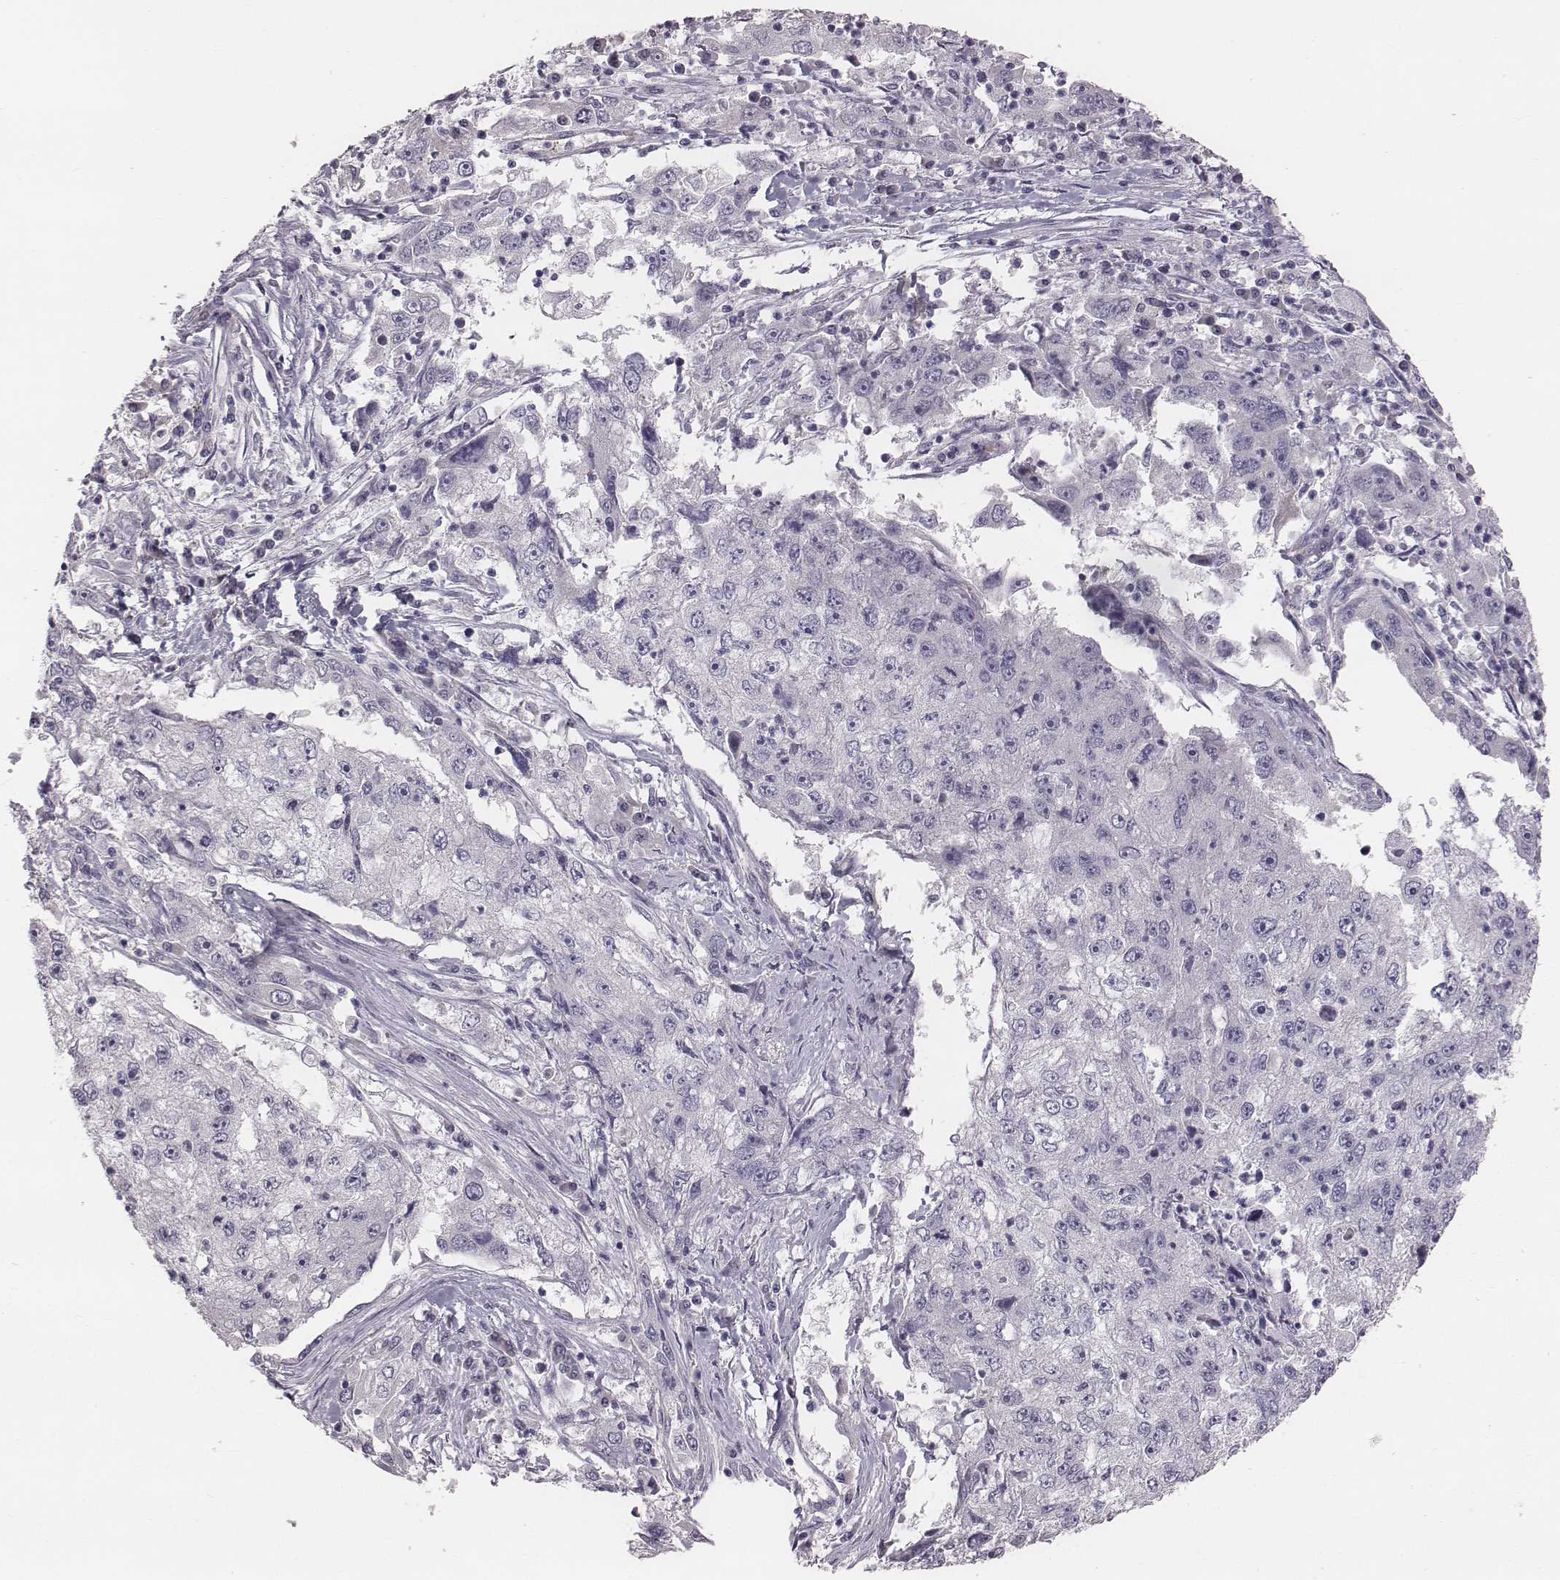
{"staining": {"intensity": "negative", "quantity": "none", "location": "none"}, "tissue": "cervical cancer", "cell_type": "Tumor cells", "image_type": "cancer", "snomed": [{"axis": "morphology", "description": "Squamous cell carcinoma, NOS"}, {"axis": "topography", "description": "Cervix"}], "caption": "This is an immunohistochemistry photomicrograph of human cervical cancer (squamous cell carcinoma). There is no expression in tumor cells.", "gene": "PRKCZ", "patient": {"sex": "female", "age": 36}}